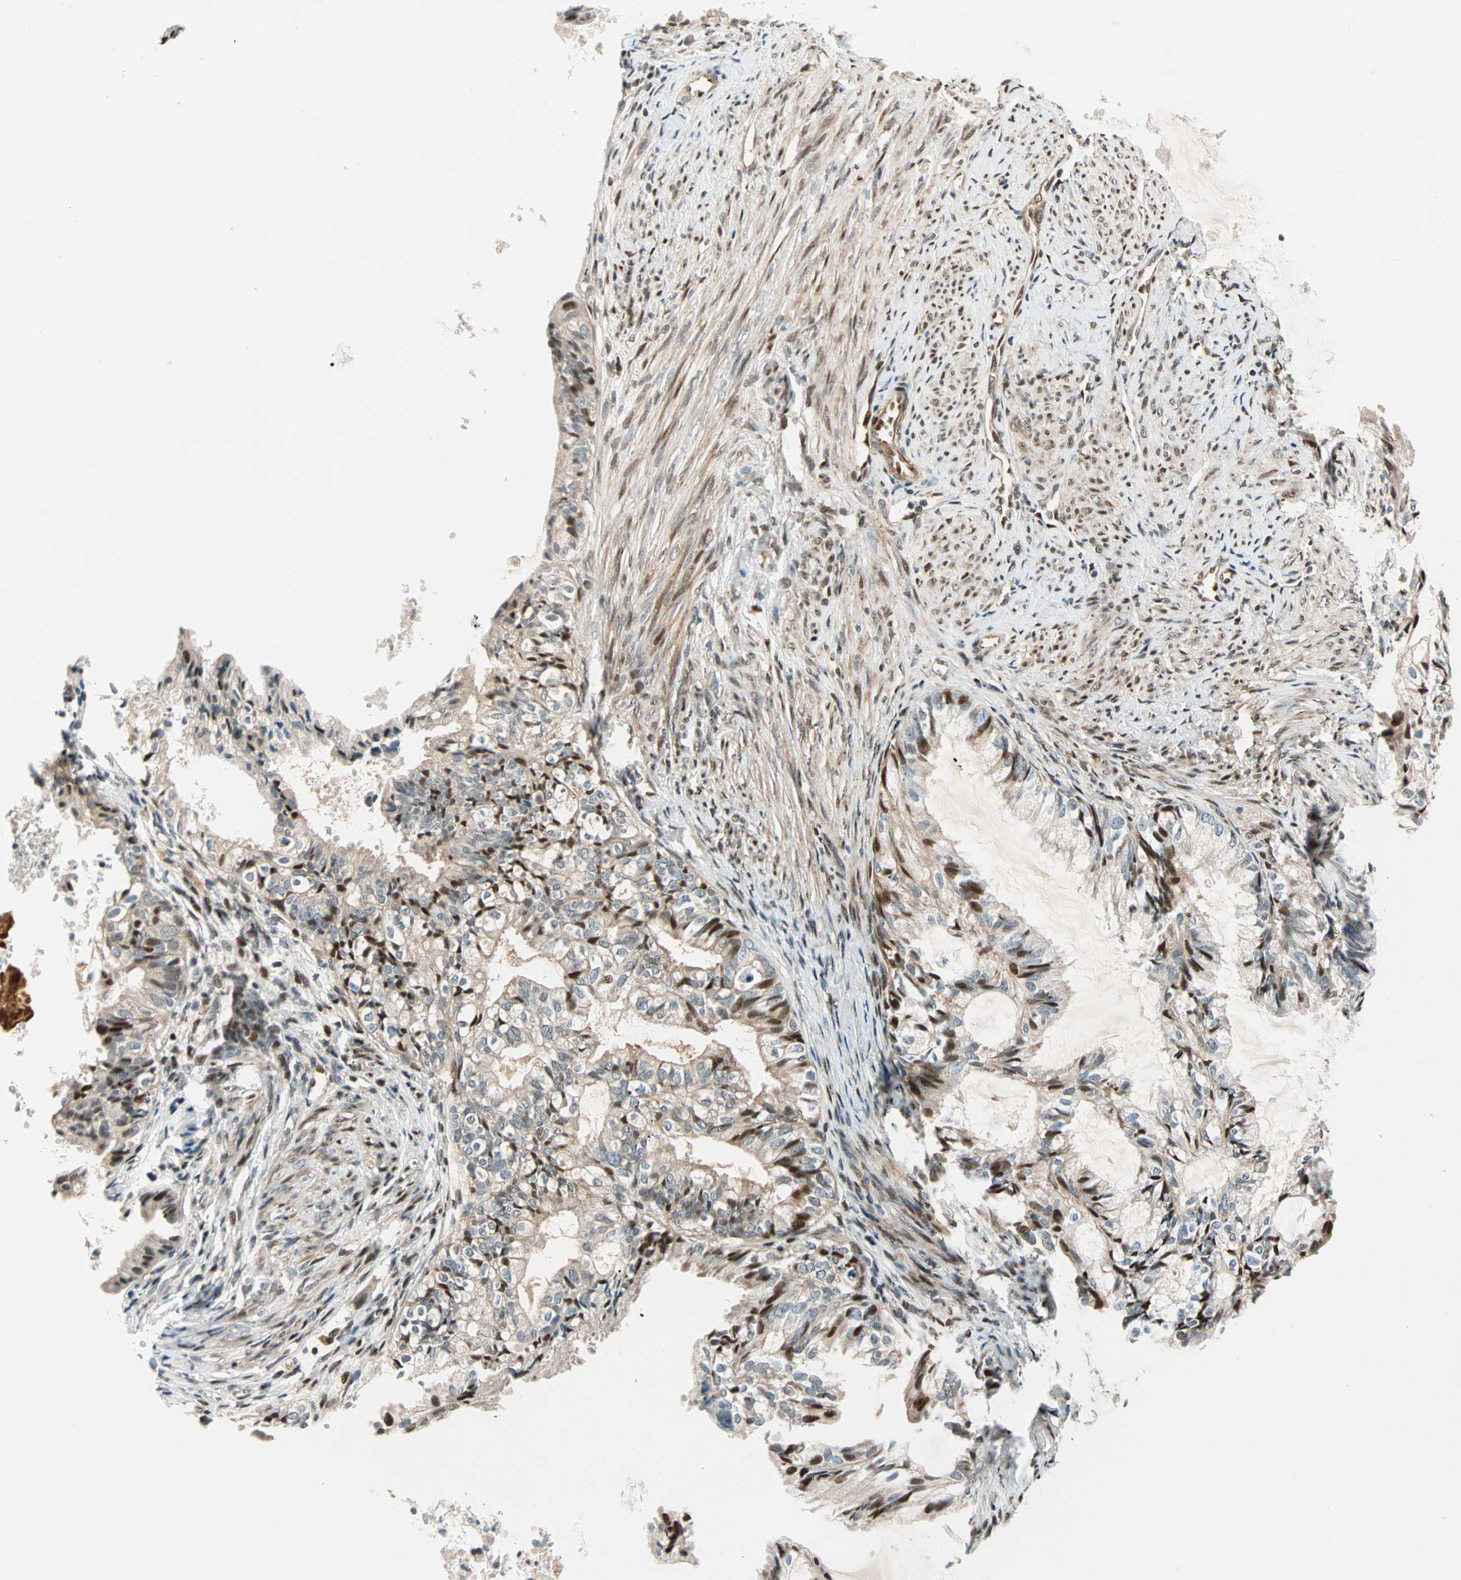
{"staining": {"intensity": "moderate", "quantity": "25%-75%", "location": "cytoplasmic/membranous,nuclear"}, "tissue": "cervical cancer", "cell_type": "Tumor cells", "image_type": "cancer", "snomed": [{"axis": "morphology", "description": "Normal tissue, NOS"}, {"axis": "morphology", "description": "Adenocarcinoma, NOS"}, {"axis": "topography", "description": "Cervix"}, {"axis": "topography", "description": "Endometrium"}], "caption": "An immunohistochemistry image of tumor tissue is shown. Protein staining in brown shows moderate cytoplasmic/membranous and nuclear positivity in cervical adenocarcinoma within tumor cells.", "gene": "HECW1", "patient": {"sex": "female", "age": 86}}